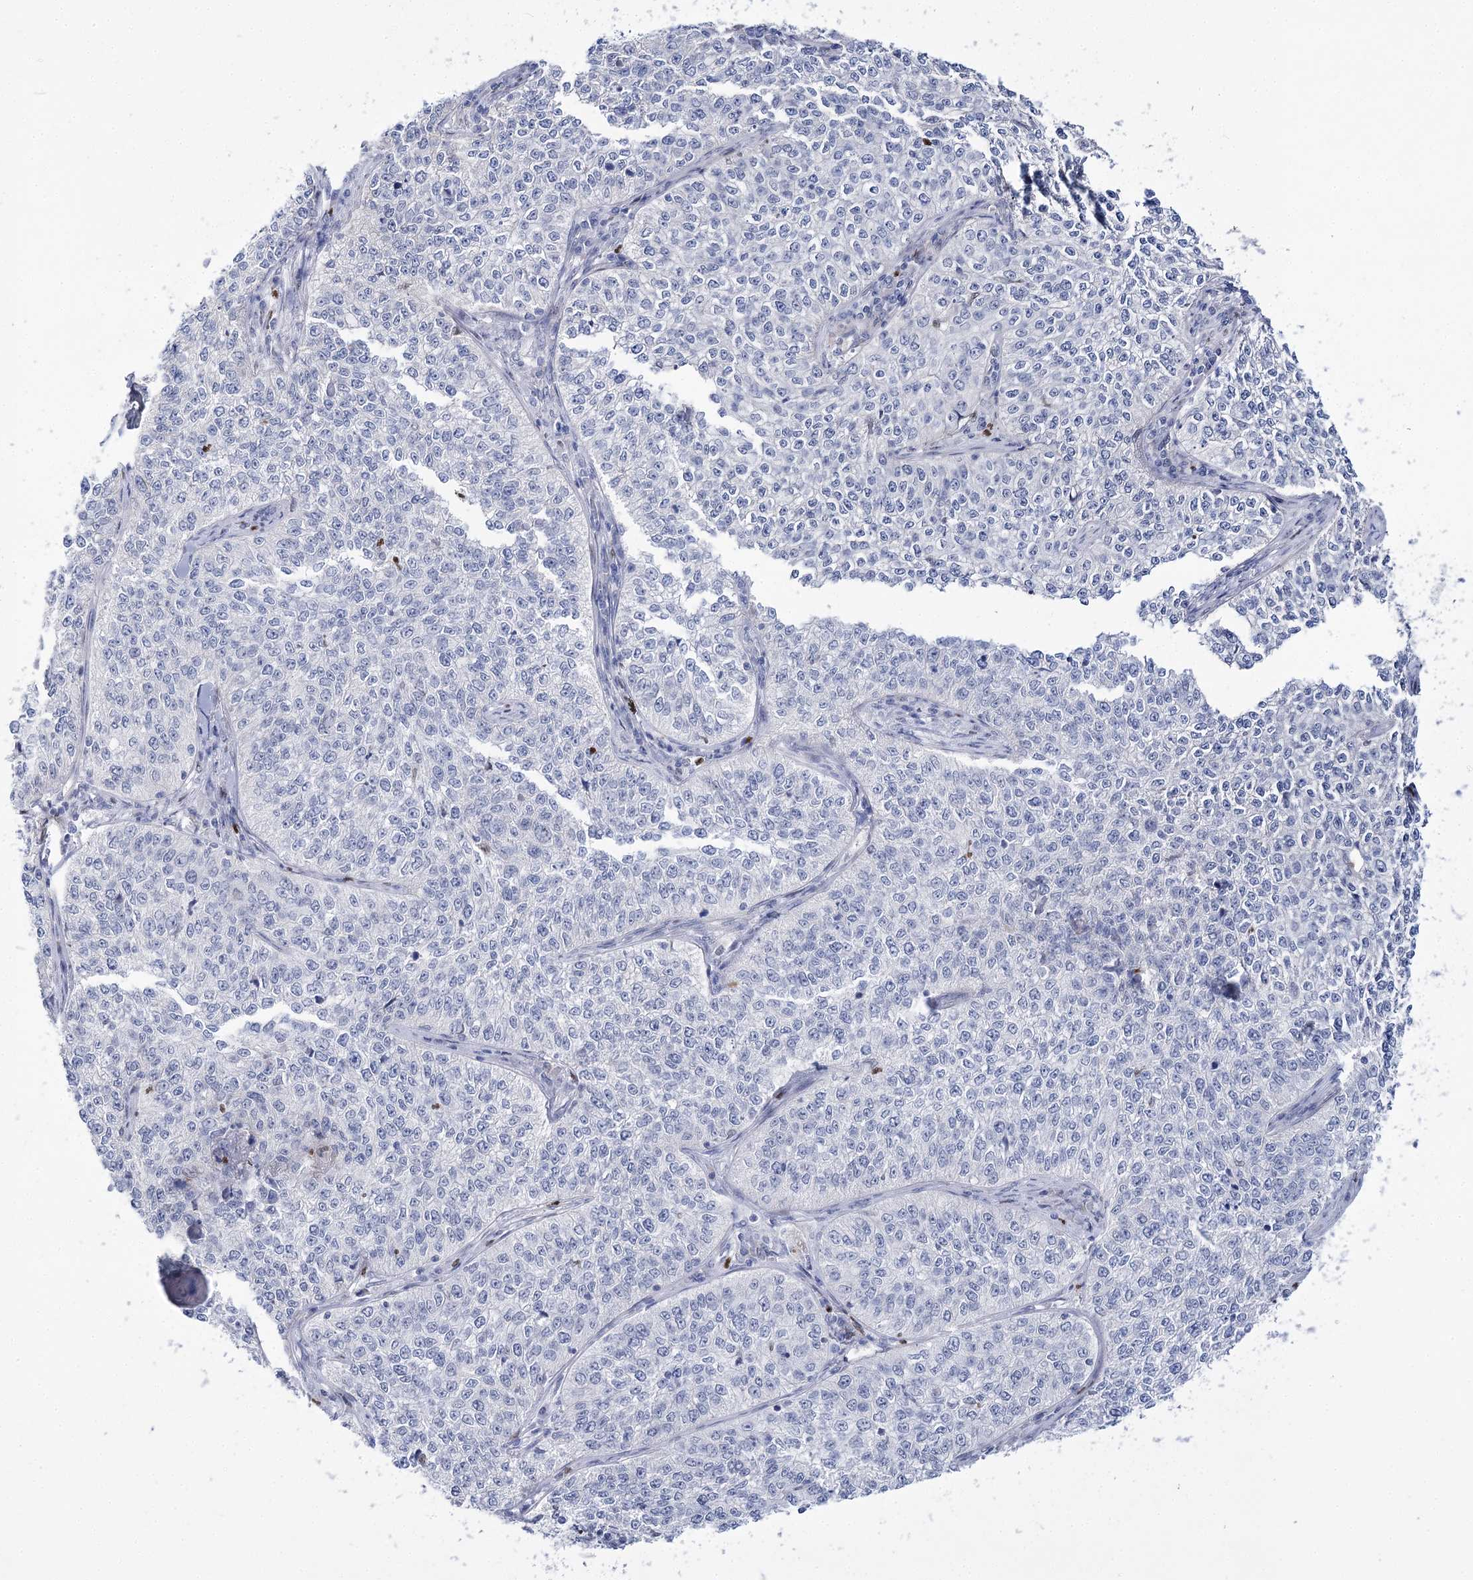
{"staining": {"intensity": "negative", "quantity": "none", "location": "none"}, "tissue": "cervical cancer", "cell_type": "Tumor cells", "image_type": "cancer", "snomed": [{"axis": "morphology", "description": "Squamous cell carcinoma, NOS"}, {"axis": "topography", "description": "Cervix"}], "caption": "There is no significant positivity in tumor cells of cervical squamous cell carcinoma. (Stains: DAB (3,3'-diaminobenzidine) immunohistochemistry (IHC) with hematoxylin counter stain, Microscopy: brightfield microscopy at high magnification).", "gene": "THAP6", "patient": {"sex": "female", "age": 35}}